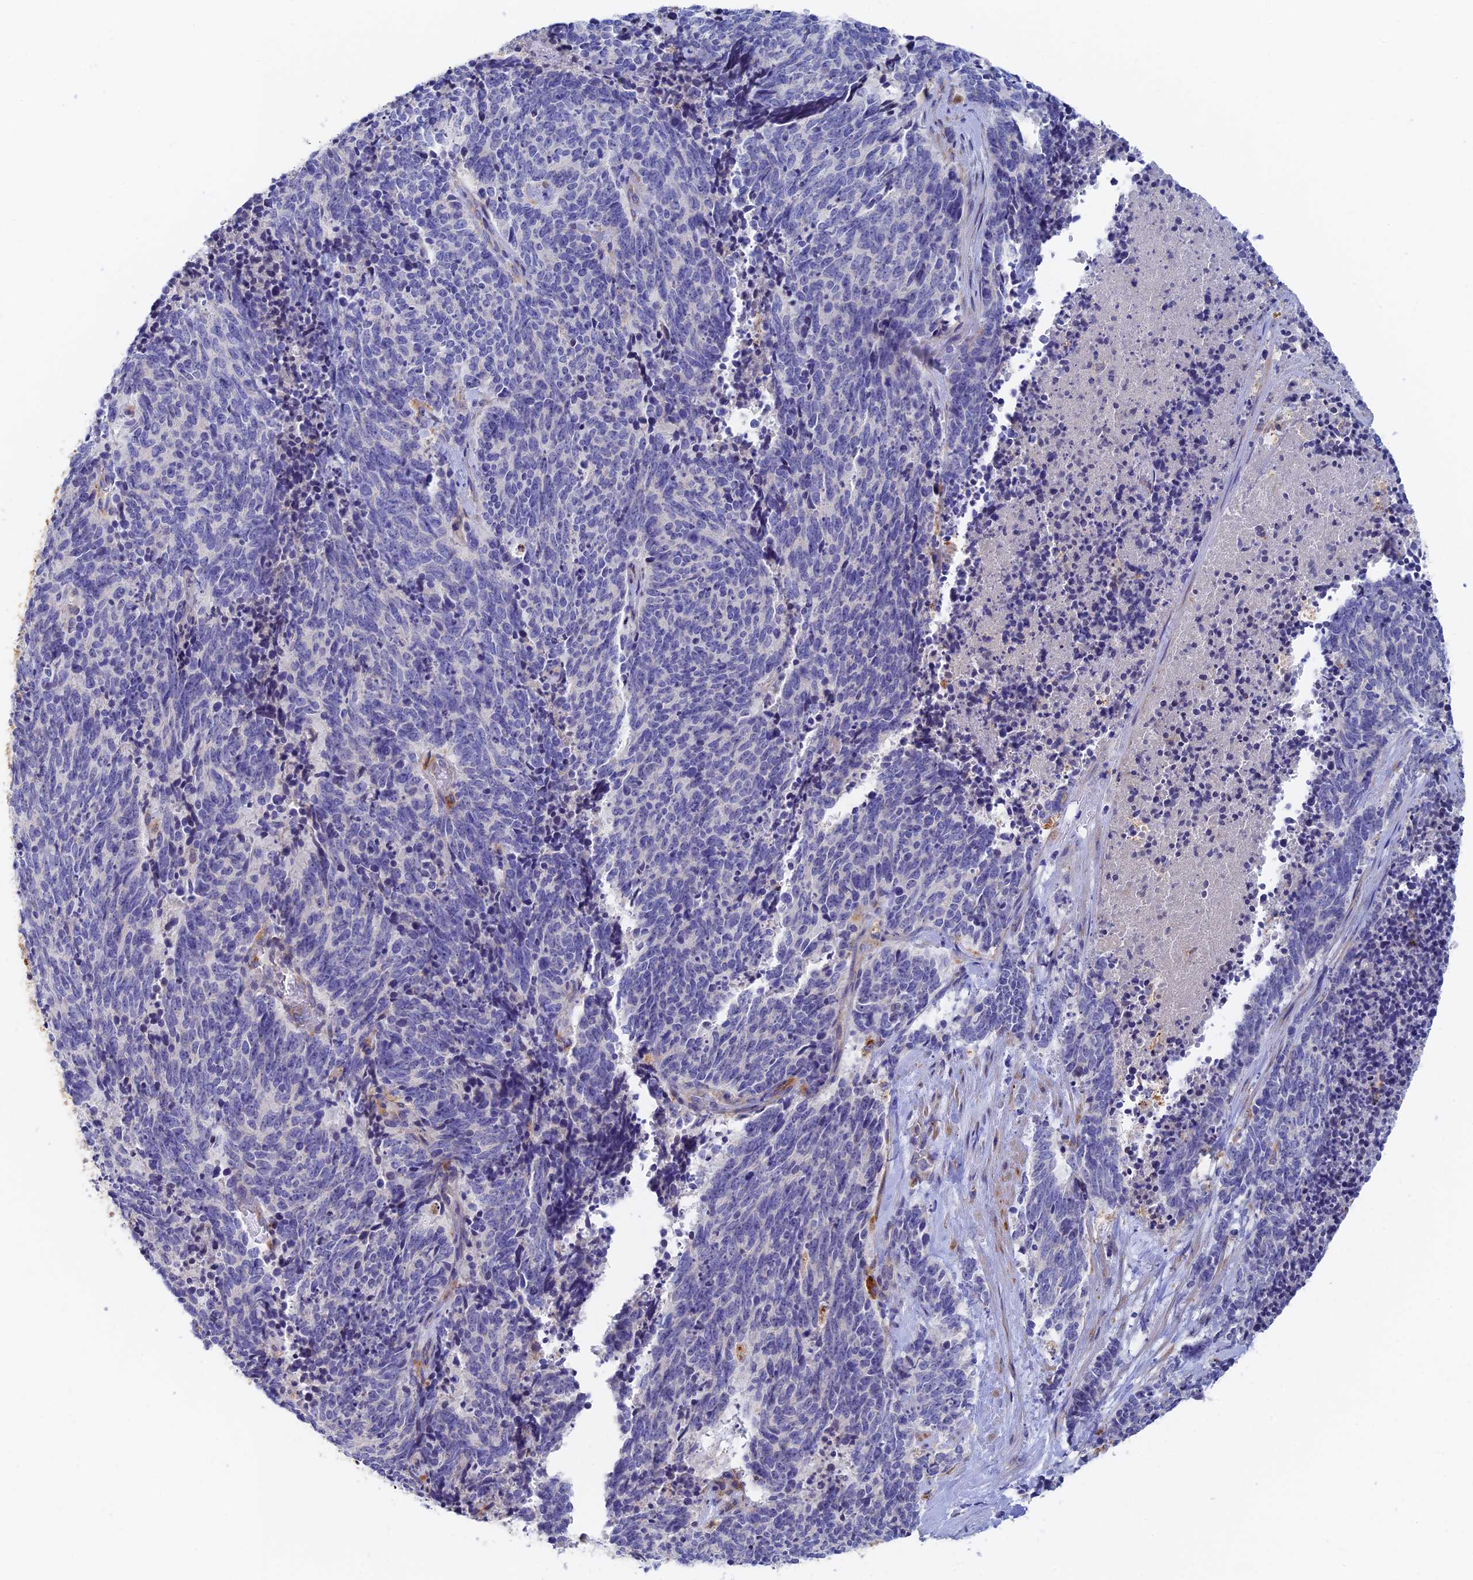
{"staining": {"intensity": "negative", "quantity": "none", "location": "none"}, "tissue": "cervical cancer", "cell_type": "Tumor cells", "image_type": "cancer", "snomed": [{"axis": "morphology", "description": "Squamous cell carcinoma, NOS"}, {"axis": "topography", "description": "Cervix"}], "caption": "DAB (3,3'-diaminobenzidine) immunohistochemical staining of cervical cancer reveals no significant positivity in tumor cells. (DAB (3,3'-diaminobenzidine) immunohistochemistry (IHC) visualized using brightfield microscopy, high magnification).", "gene": "RPGRIP1L", "patient": {"sex": "female", "age": 29}}